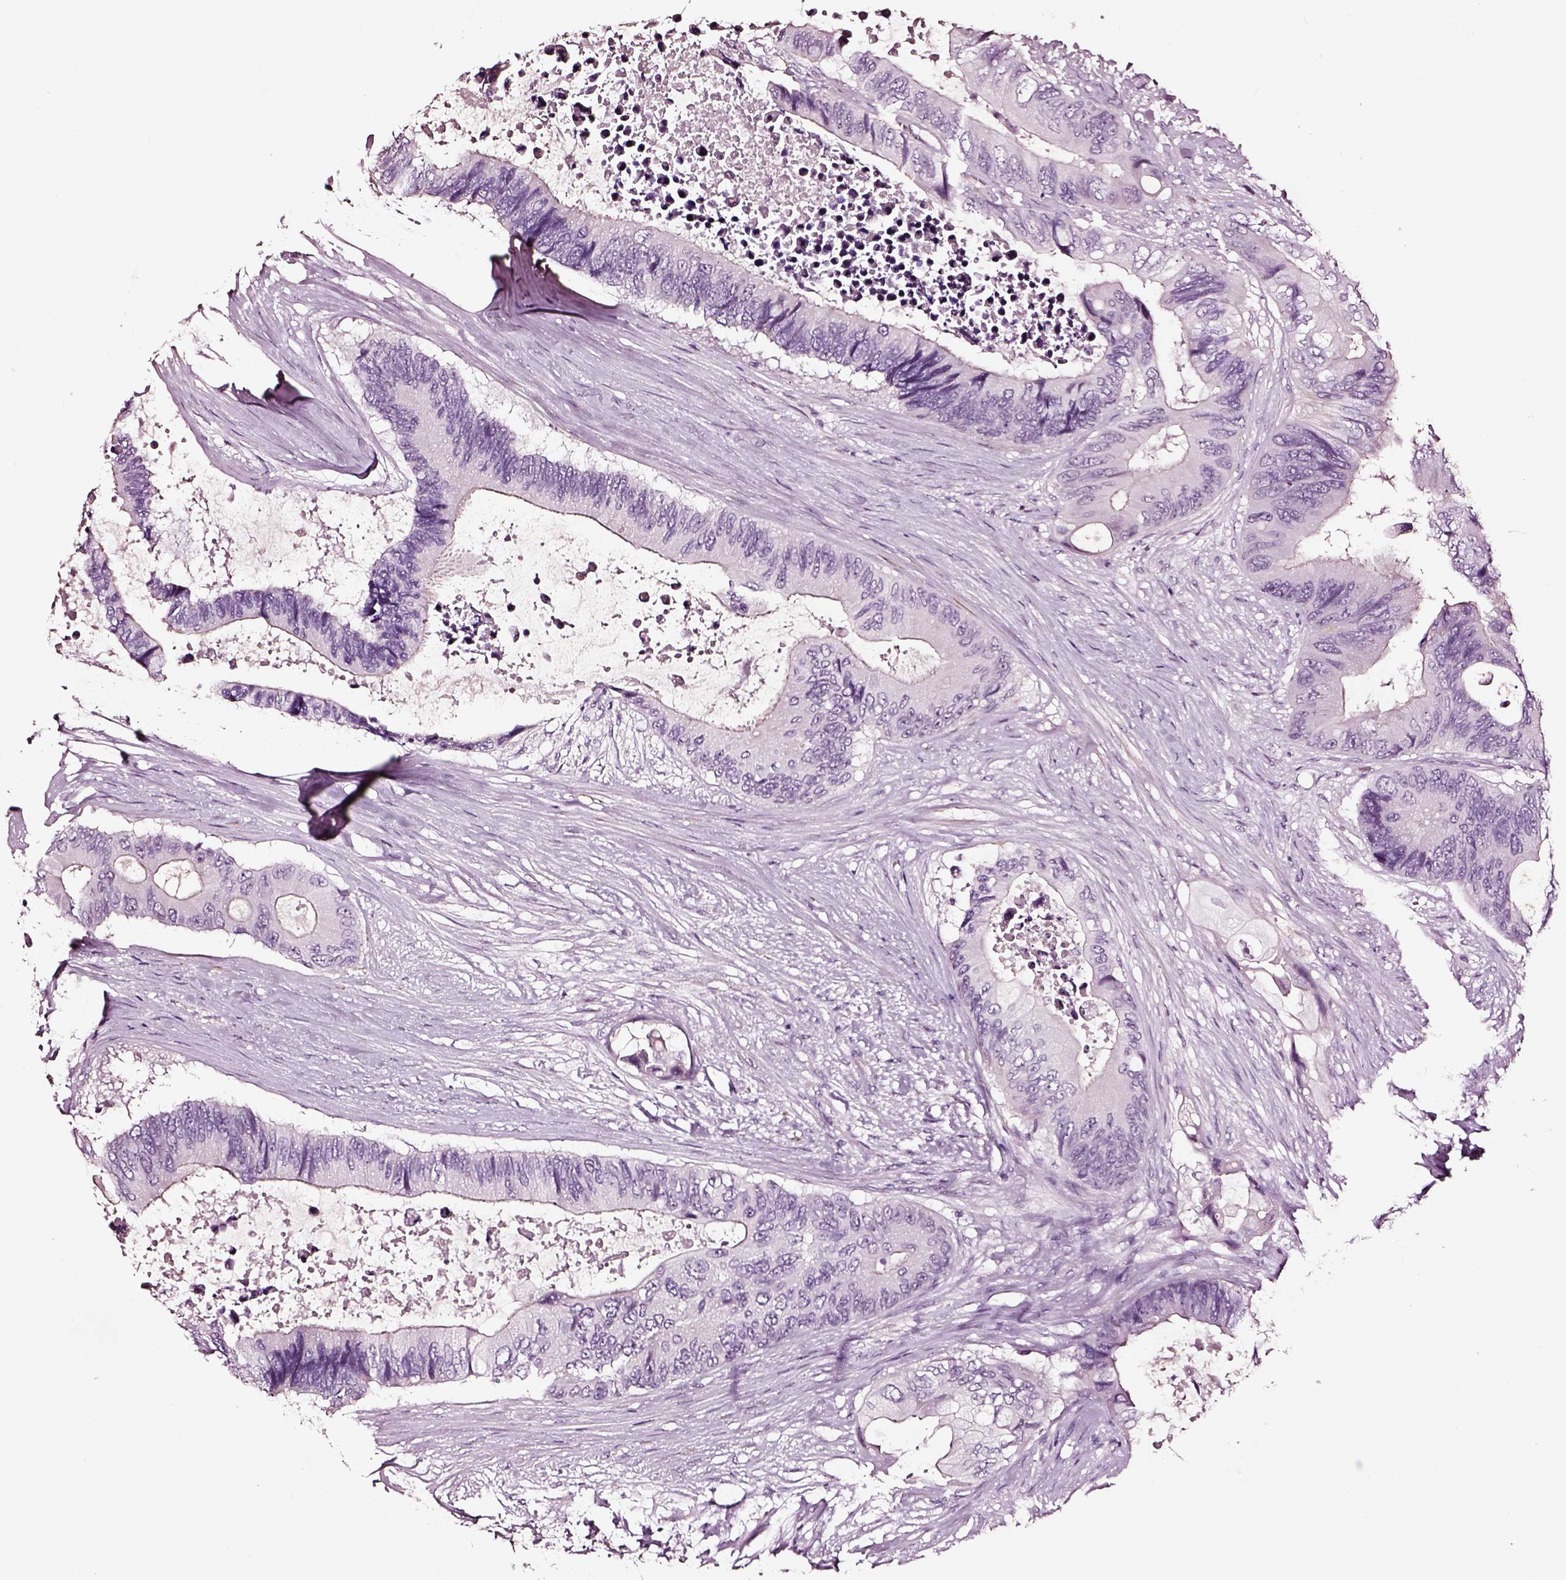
{"staining": {"intensity": "negative", "quantity": "none", "location": "none"}, "tissue": "colorectal cancer", "cell_type": "Tumor cells", "image_type": "cancer", "snomed": [{"axis": "morphology", "description": "Adenocarcinoma, NOS"}, {"axis": "topography", "description": "Rectum"}], "caption": "This is an immunohistochemistry micrograph of human colorectal adenocarcinoma. There is no positivity in tumor cells.", "gene": "SOX10", "patient": {"sex": "male", "age": 63}}